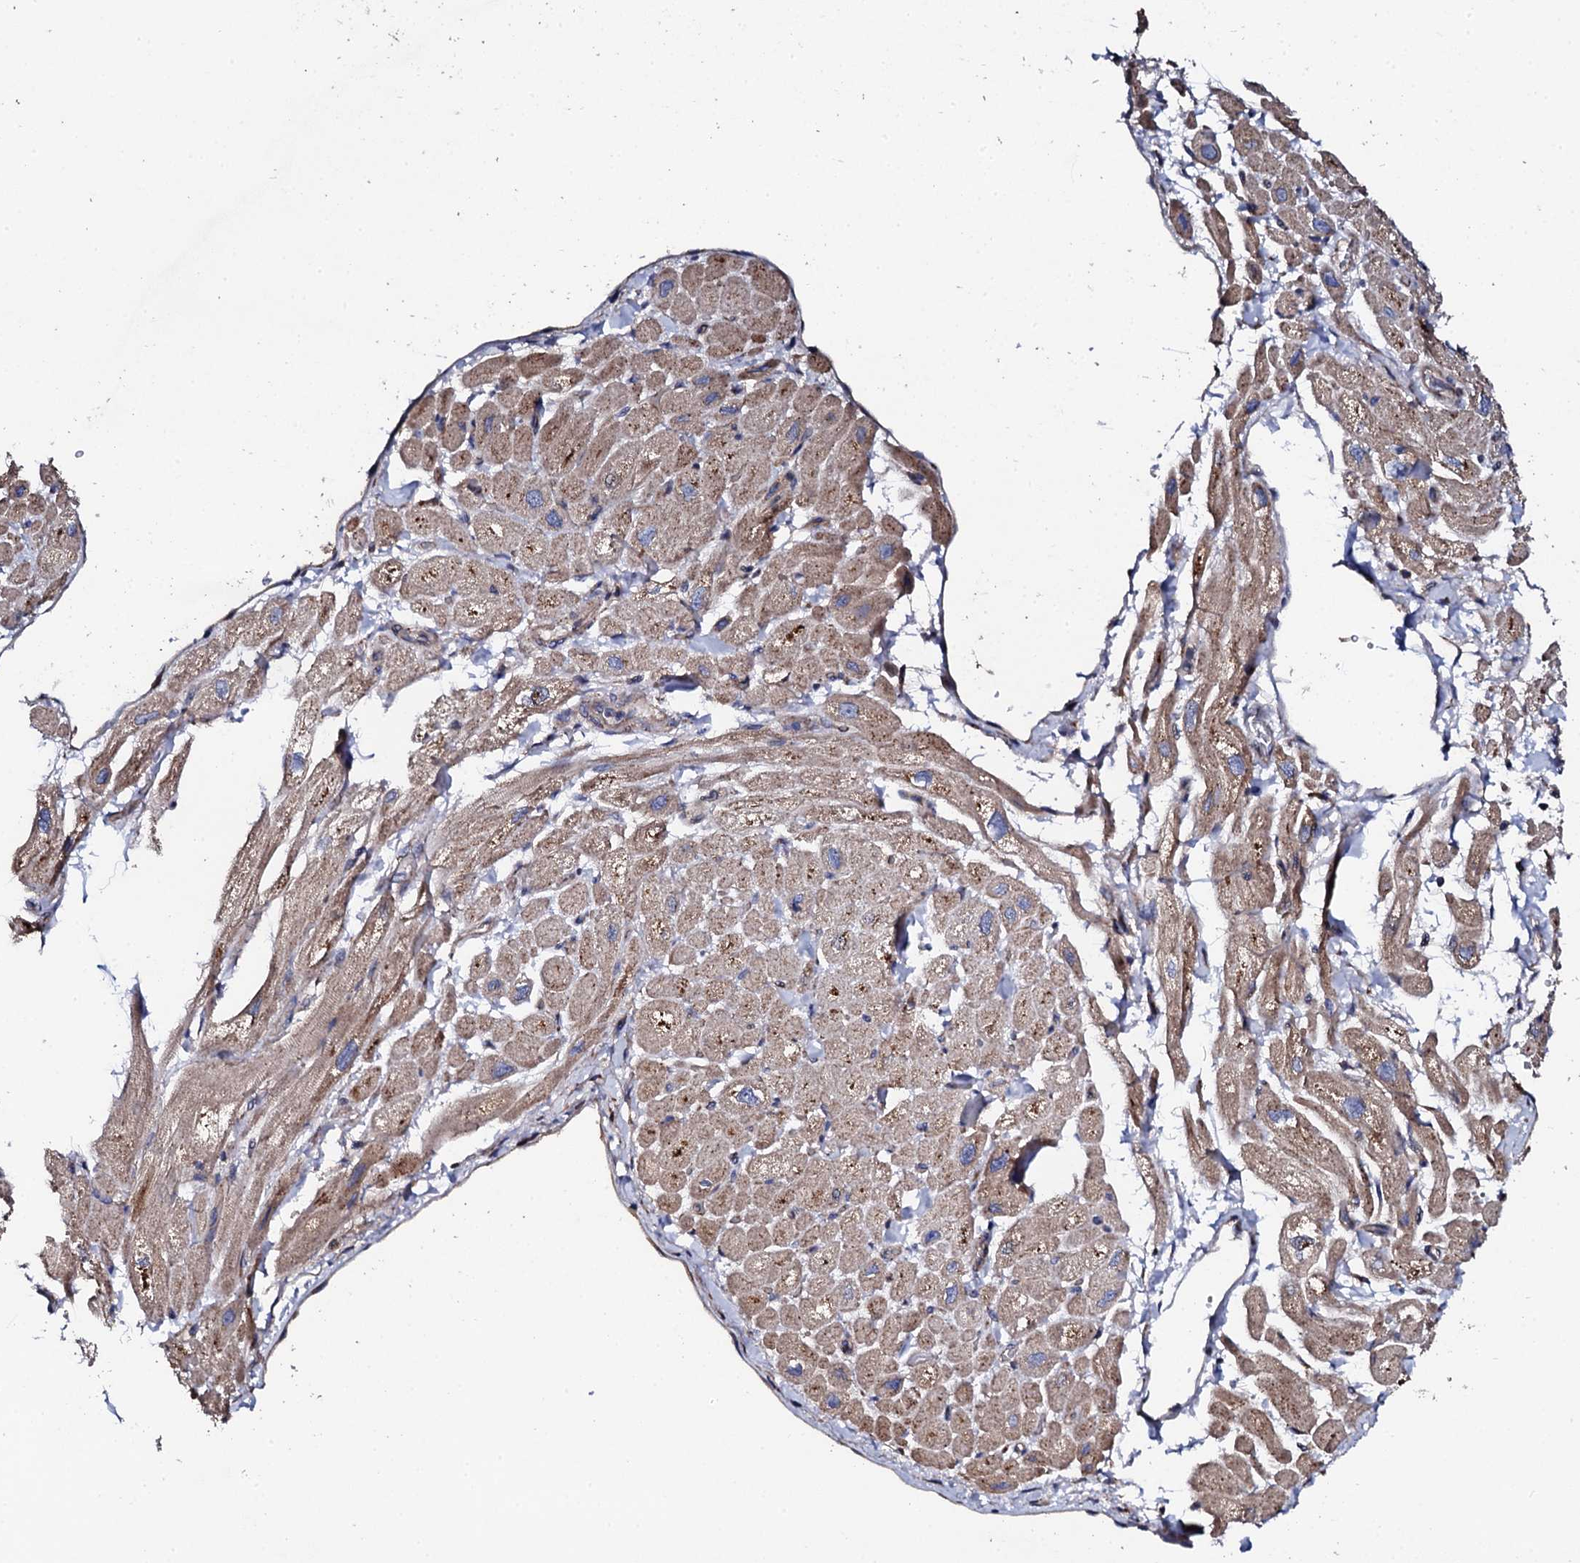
{"staining": {"intensity": "moderate", "quantity": "25%-75%", "location": "cytoplasmic/membranous"}, "tissue": "heart muscle", "cell_type": "Cardiomyocytes", "image_type": "normal", "snomed": [{"axis": "morphology", "description": "Normal tissue, NOS"}, {"axis": "topography", "description": "Heart"}], "caption": "Moderate cytoplasmic/membranous positivity for a protein is seen in approximately 25%-75% of cardiomyocytes of normal heart muscle using immunohistochemistry.", "gene": "LIPT2", "patient": {"sex": "male", "age": 65}}